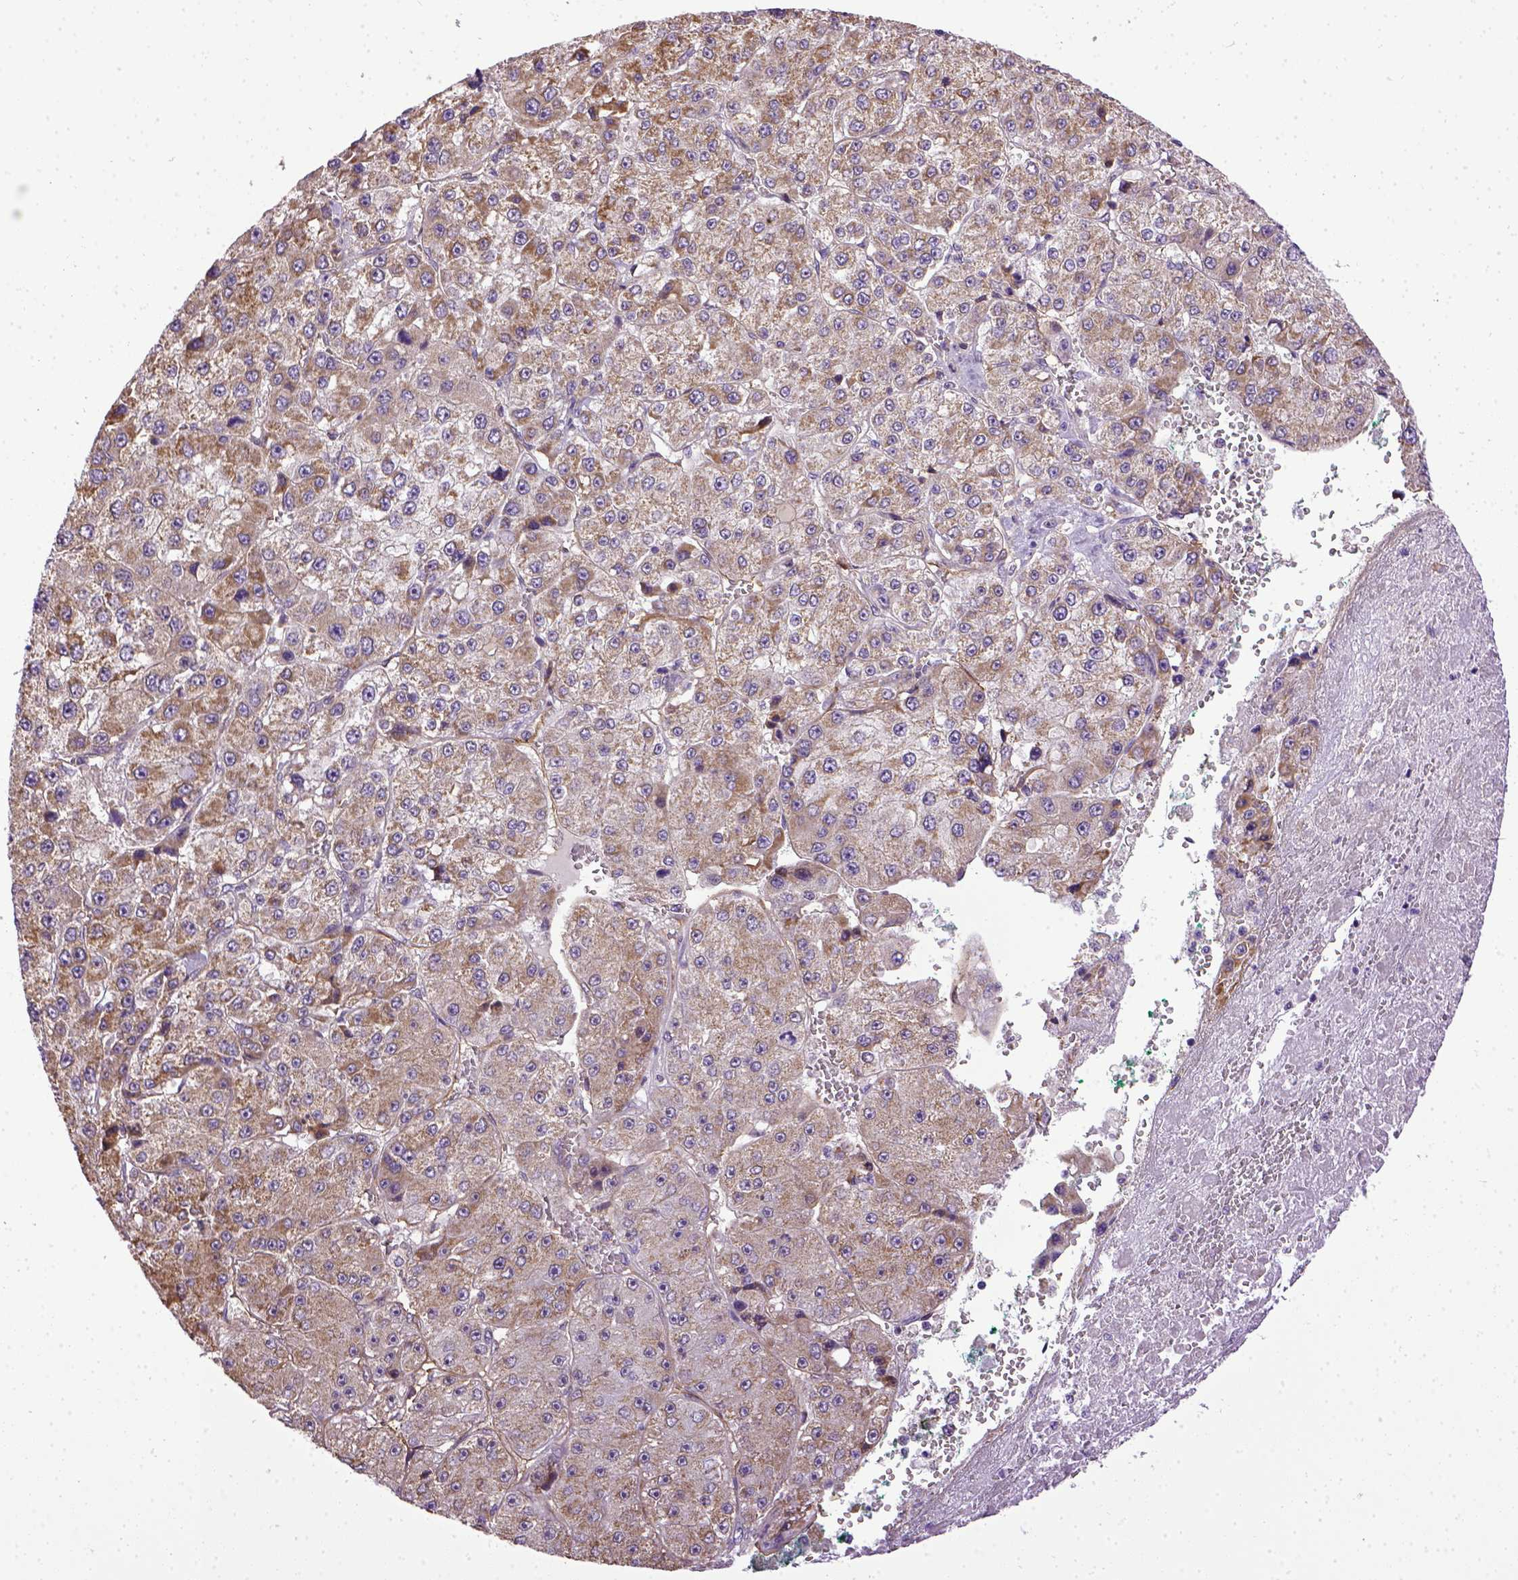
{"staining": {"intensity": "moderate", "quantity": ">75%", "location": "cytoplasmic/membranous"}, "tissue": "liver cancer", "cell_type": "Tumor cells", "image_type": "cancer", "snomed": [{"axis": "morphology", "description": "Carcinoma, Hepatocellular, NOS"}, {"axis": "topography", "description": "Liver"}], "caption": "An immunohistochemistry micrograph of tumor tissue is shown. Protein staining in brown labels moderate cytoplasmic/membranous positivity in liver cancer (hepatocellular carcinoma) within tumor cells. (Brightfield microscopy of DAB IHC at high magnification).", "gene": "ENG", "patient": {"sex": "female", "age": 73}}